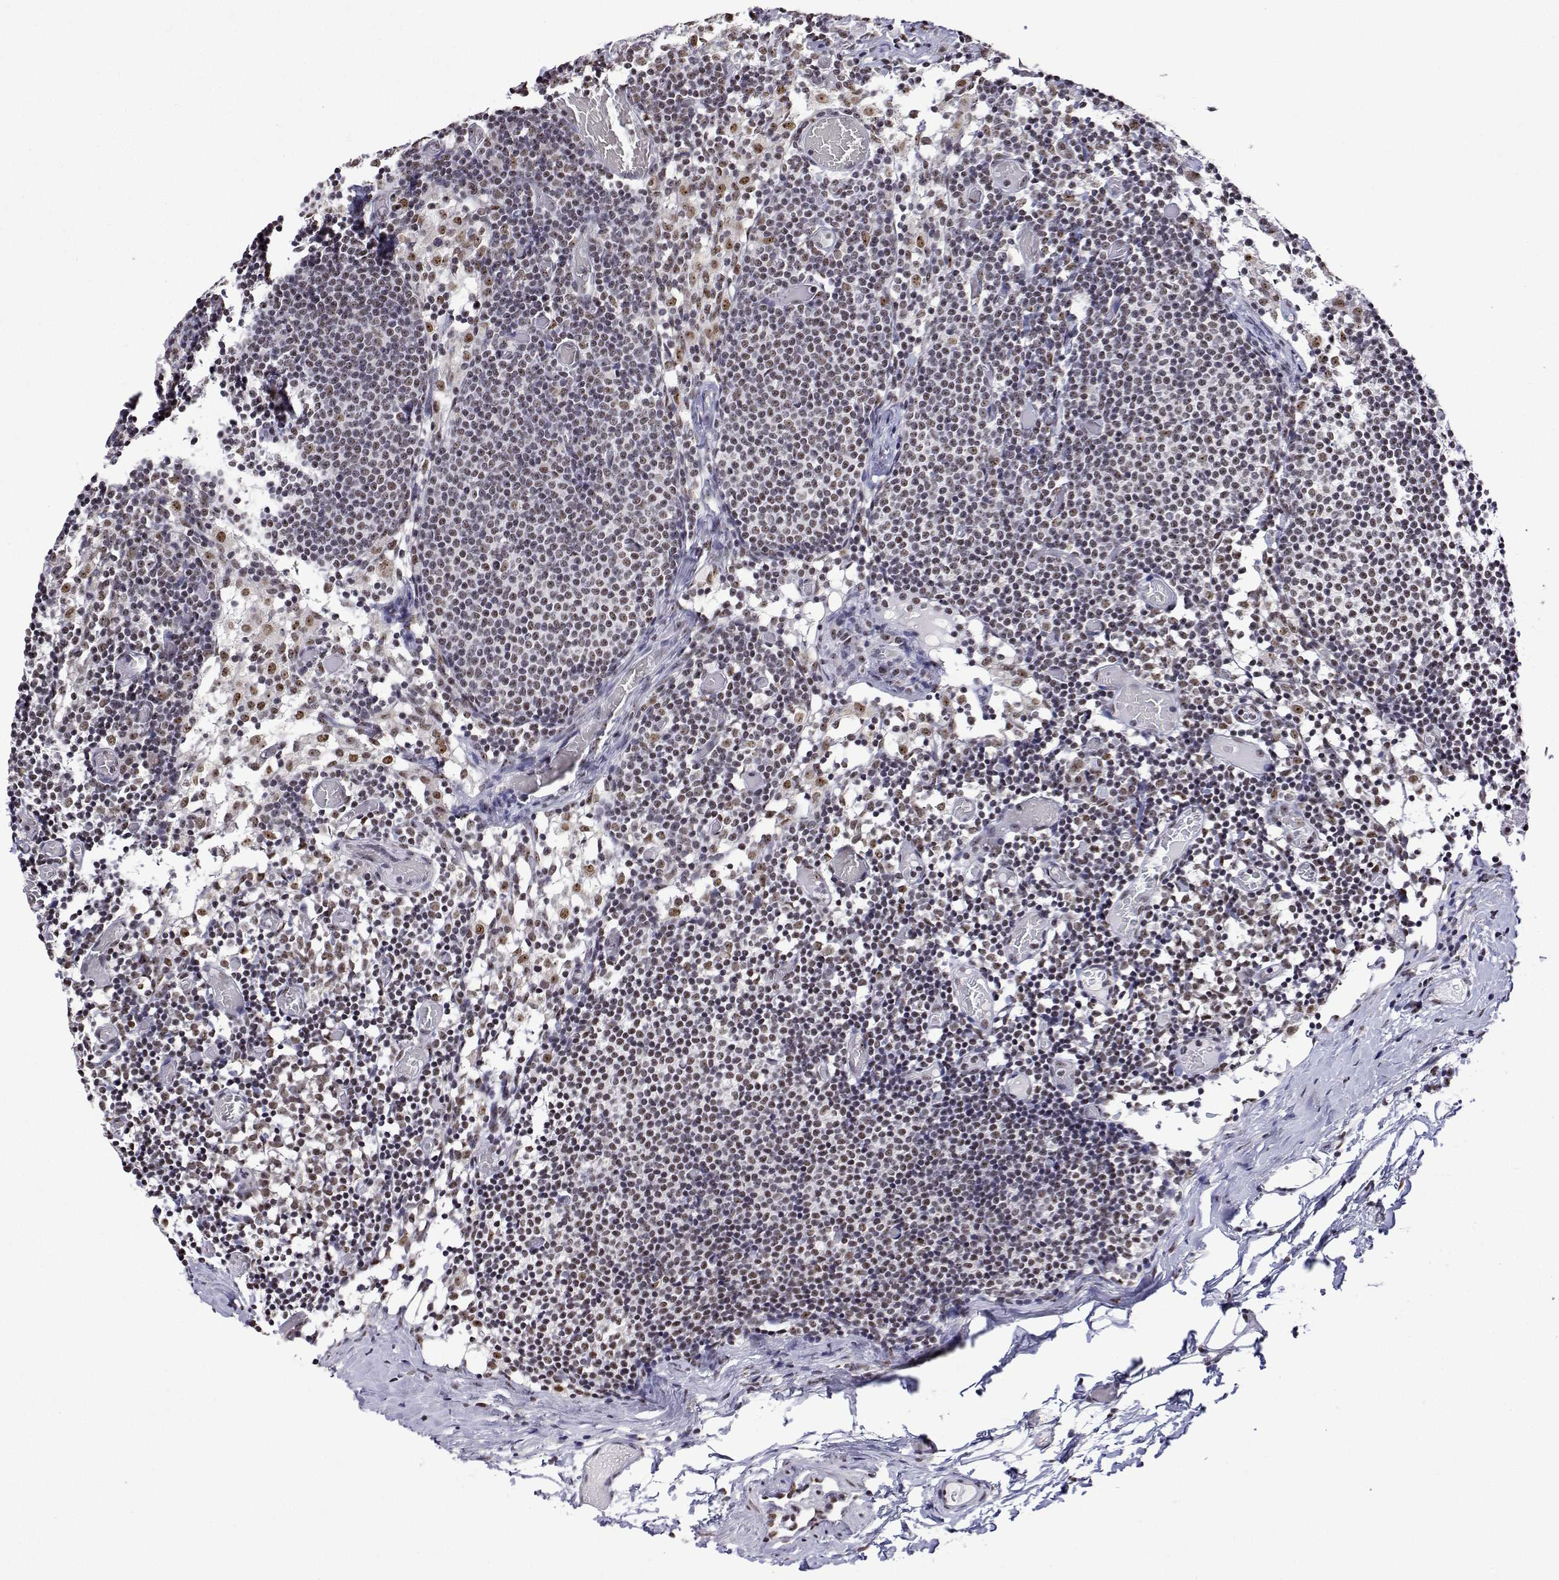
{"staining": {"intensity": "moderate", "quantity": "25%-75%", "location": "nuclear"}, "tissue": "lymph node", "cell_type": "Germinal center cells", "image_type": "normal", "snomed": [{"axis": "morphology", "description": "Normal tissue, NOS"}, {"axis": "topography", "description": "Lymph node"}], "caption": "Protein analysis of unremarkable lymph node displays moderate nuclear positivity in about 25%-75% of germinal center cells.", "gene": "ADAR", "patient": {"sex": "female", "age": 41}}